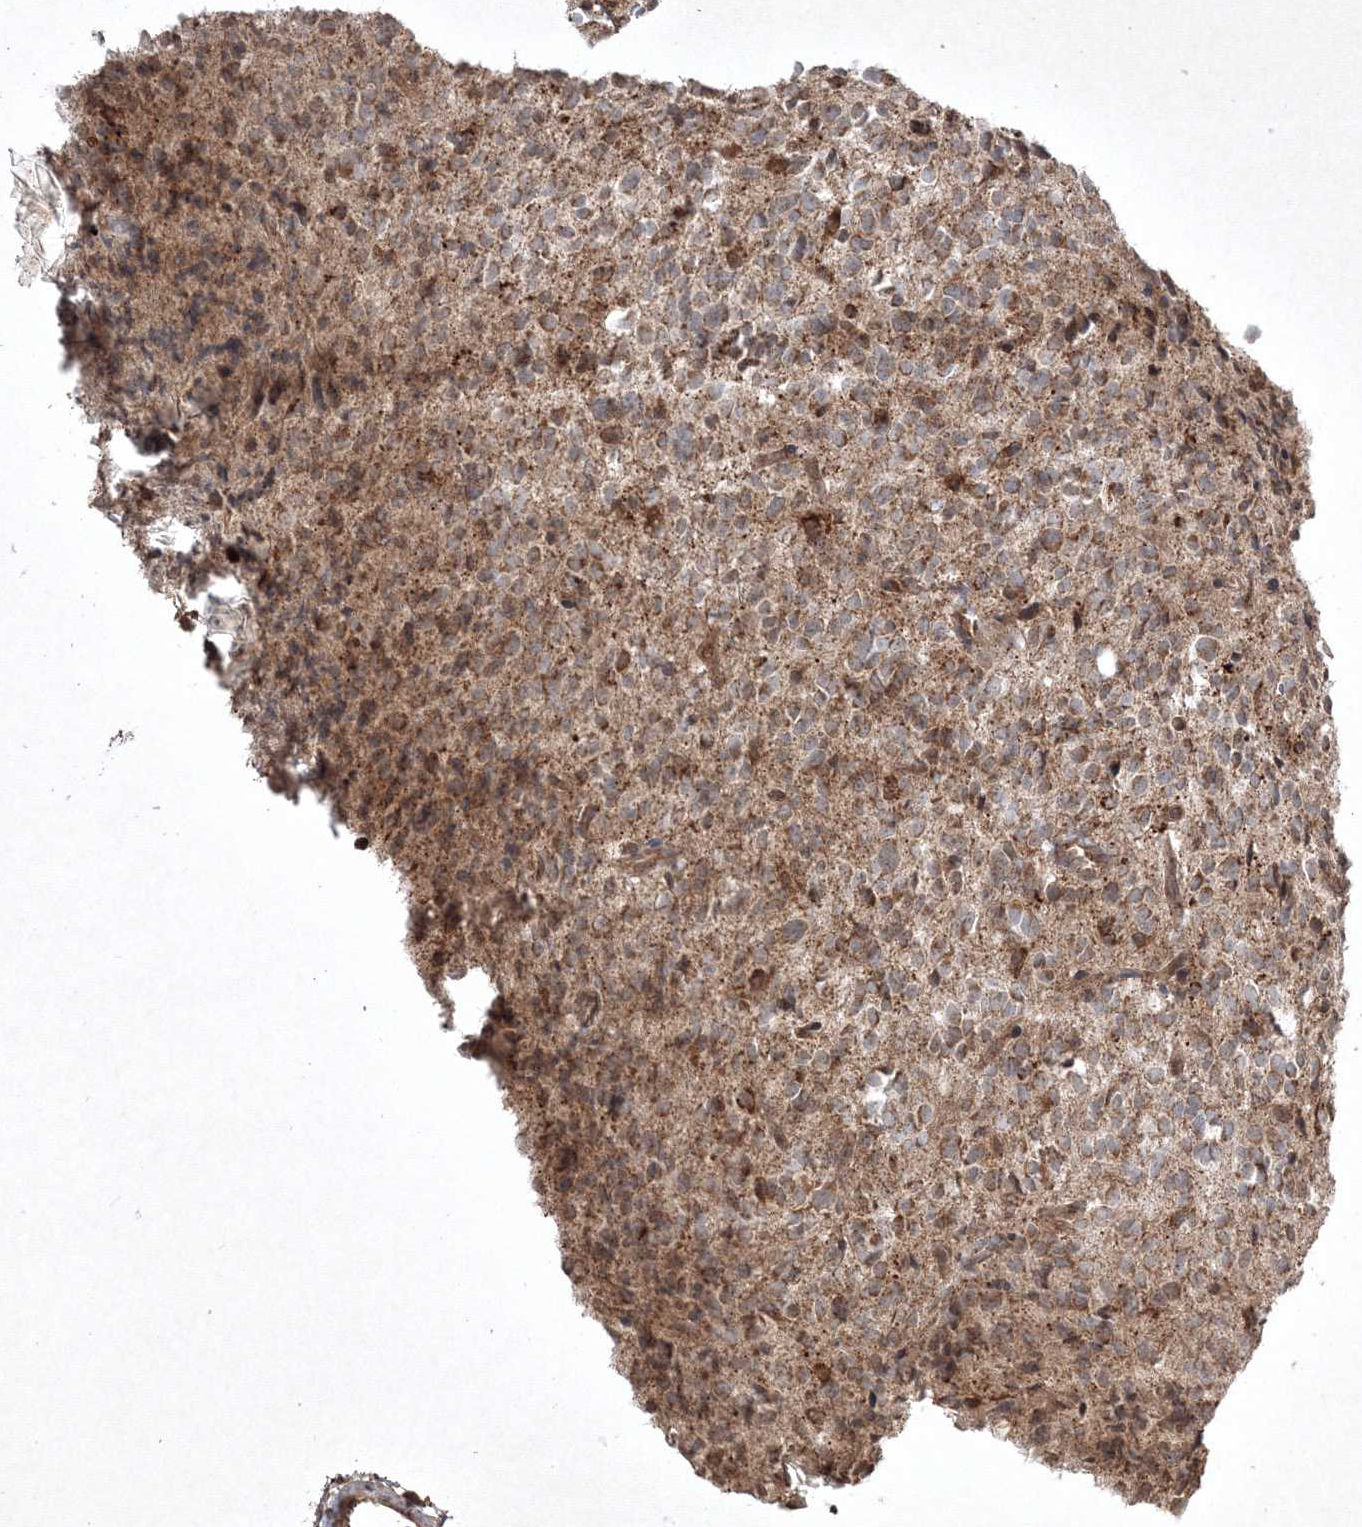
{"staining": {"intensity": "moderate", "quantity": "<25%", "location": "cytoplasmic/membranous"}, "tissue": "glioma", "cell_type": "Tumor cells", "image_type": "cancer", "snomed": [{"axis": "morphology", "description": "Glioma, malignant, High grade"}, {"axis": "topography", "description": "Brain"}], "caption": "High-grade glioma (malignant) stained for a protein (brown) displays moderate cytoplasmic/membranous positive staining in about <25% of tumor cells.", "gene": "PLTP", "patient": {"sex": "male", "age": 34}}